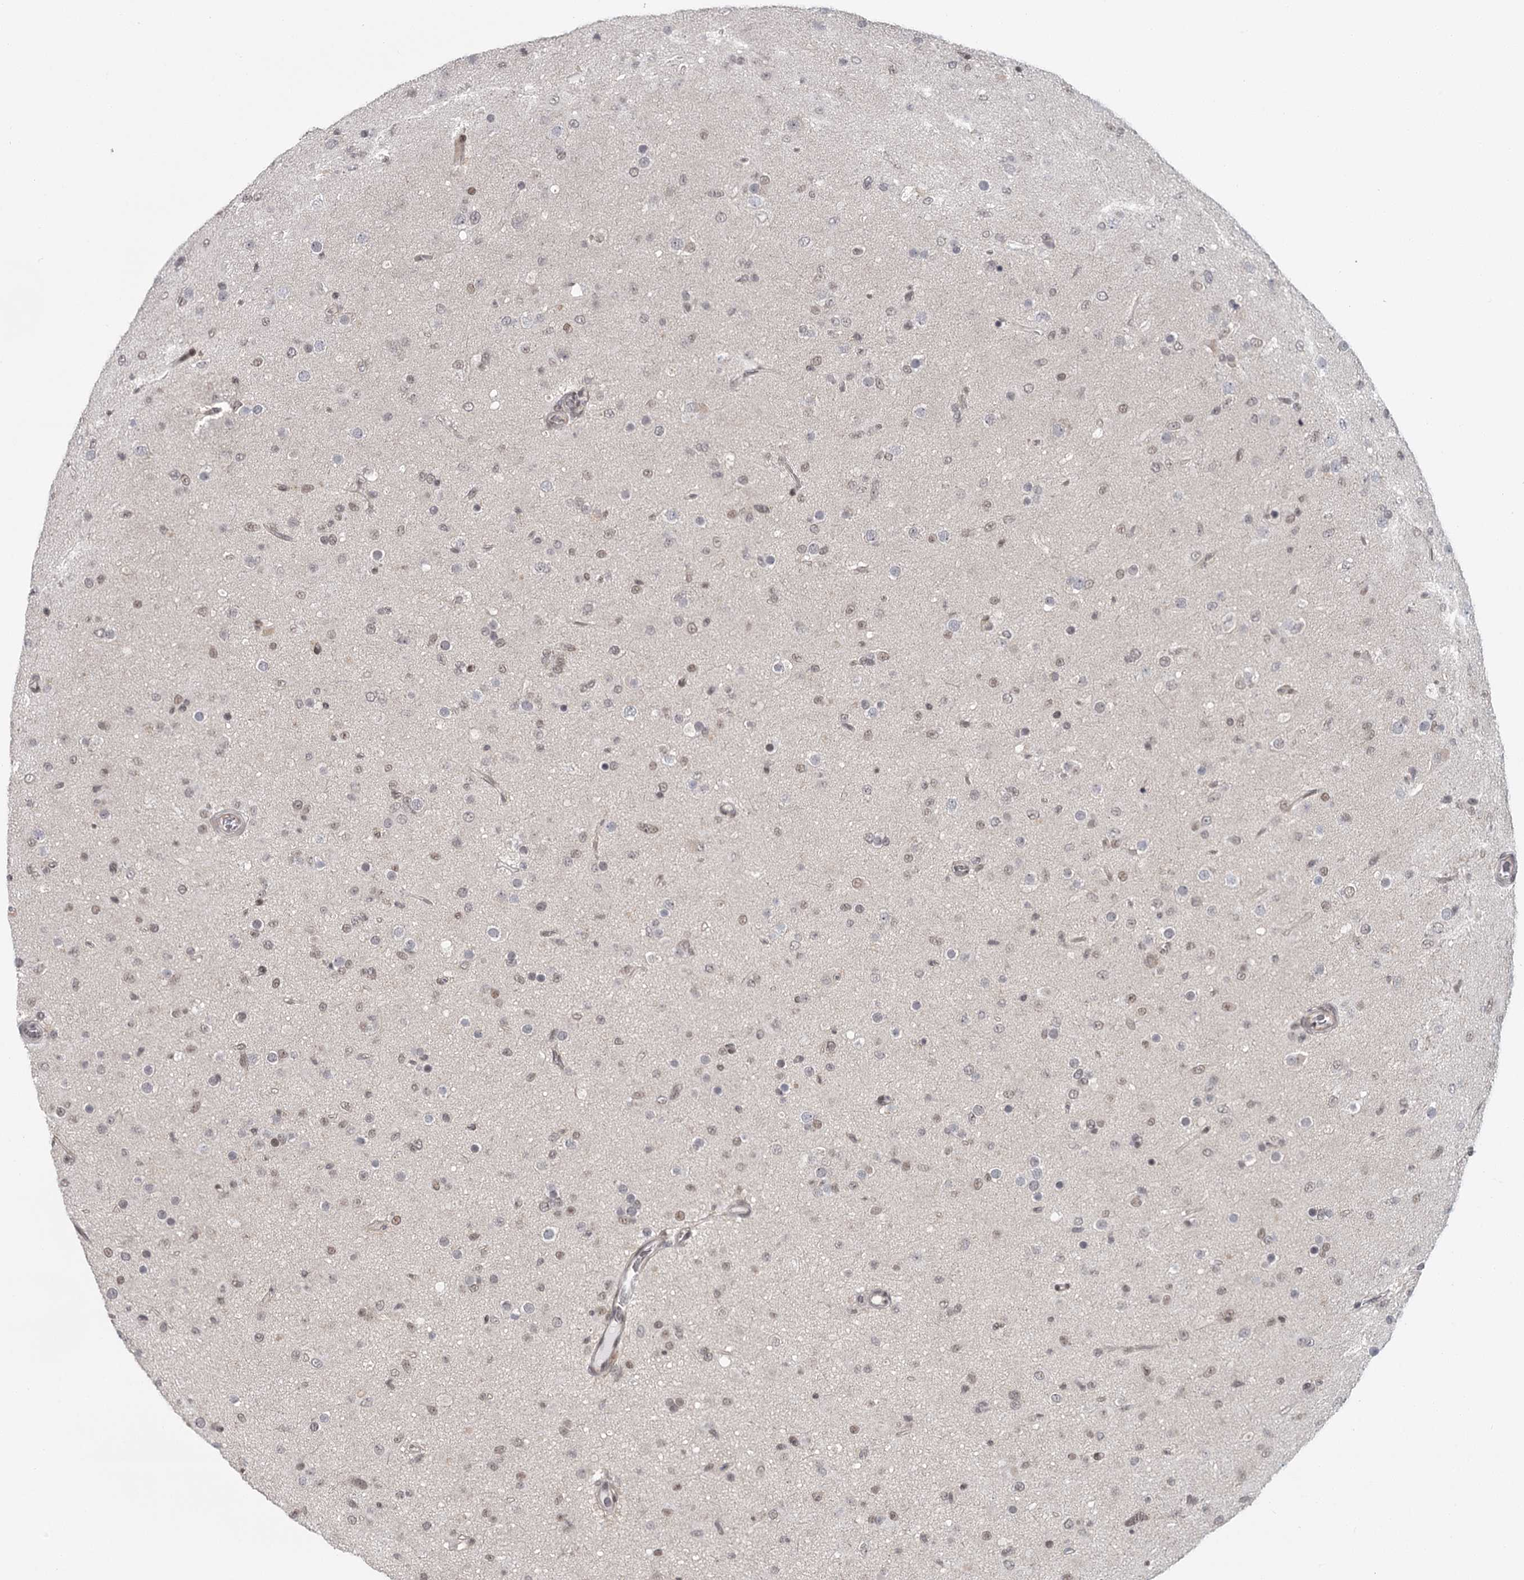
{"staining": {"intensity": "weak", "quantity": "25%-75%", "location": "nuclear"}, "tissue": "glioma", "cell_type": "Tumor cells", "image_type": "cancer", "snomed": [{"axis": "morphology", "description": "Glioma, malignant, Low grade"}, {"axis": "topography", "description": "Brain"}], "caption": "Immunohistochemical staining of human glioma exhibits low levels of weak nuclear expression in approximately 25%-75% of tumor cells. (Stains: DAB (3,3'-diaminobenzidine) in brown, nuclei in blue, Microscopy: brightfield microscopy at high magnification).", "gene": "FAM13C", "patient": {"sex": "male", "age": 65}}